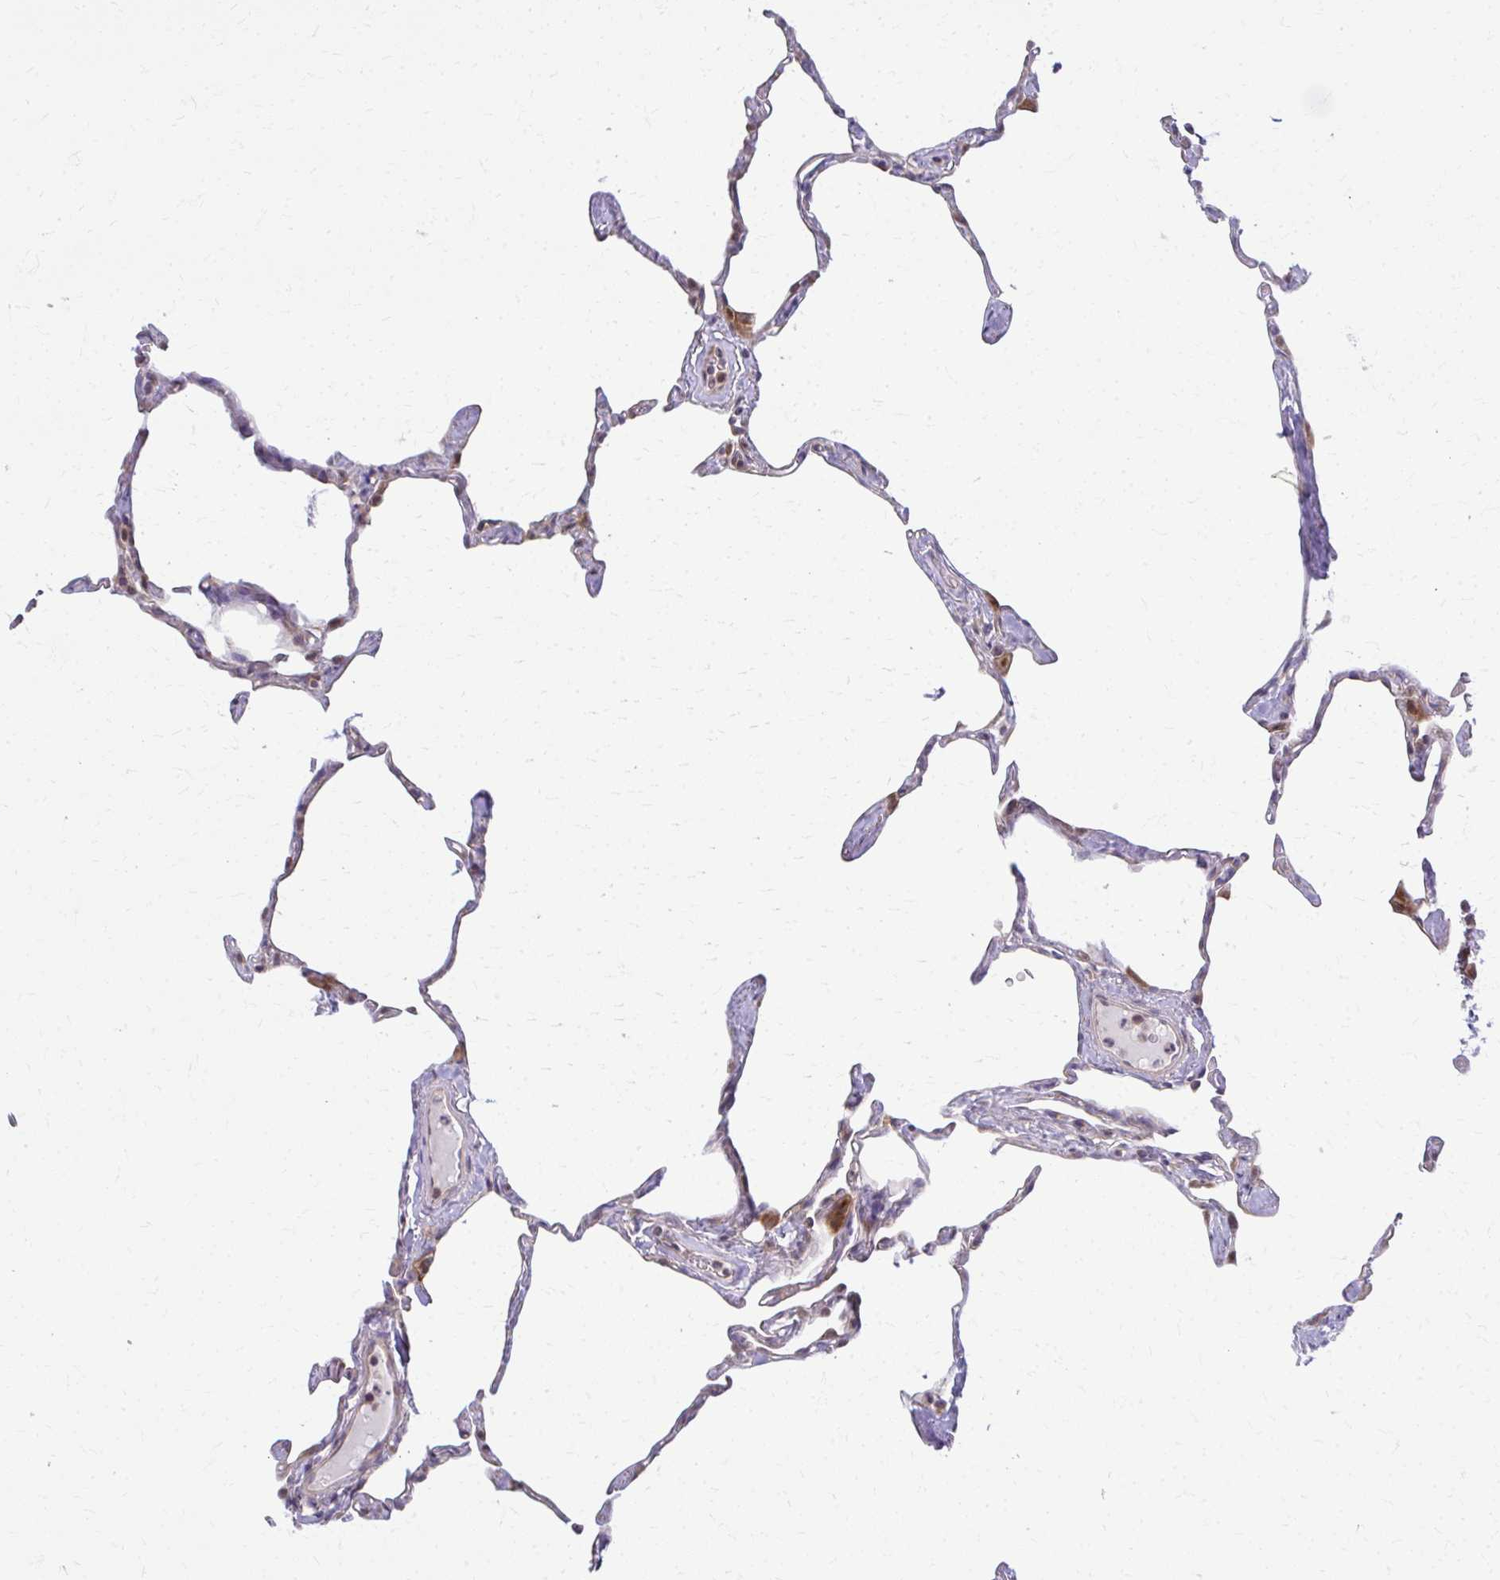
{"staining": {"intensity": "weak", "quantity": "25%-75%", "location": "cytoplasmic/membranous"}, "tissue": "lung", "cell_type": "Alveolar cells", "image_type": "normal", "snomed": [{"axis": "morphology", "description": "Normal tissue, NOS"}, {"axis": "topography", "description": "Lung"}], "caption": "A brown stain highlights weak cytoplasmic/membranous expression of a protein in alveolar cells of normal lung. The protein of interest is shown in brown color, while the nuclei are stained blue.", "gene": "MAF1", "patient": {"sex": "male", "age": 65}}